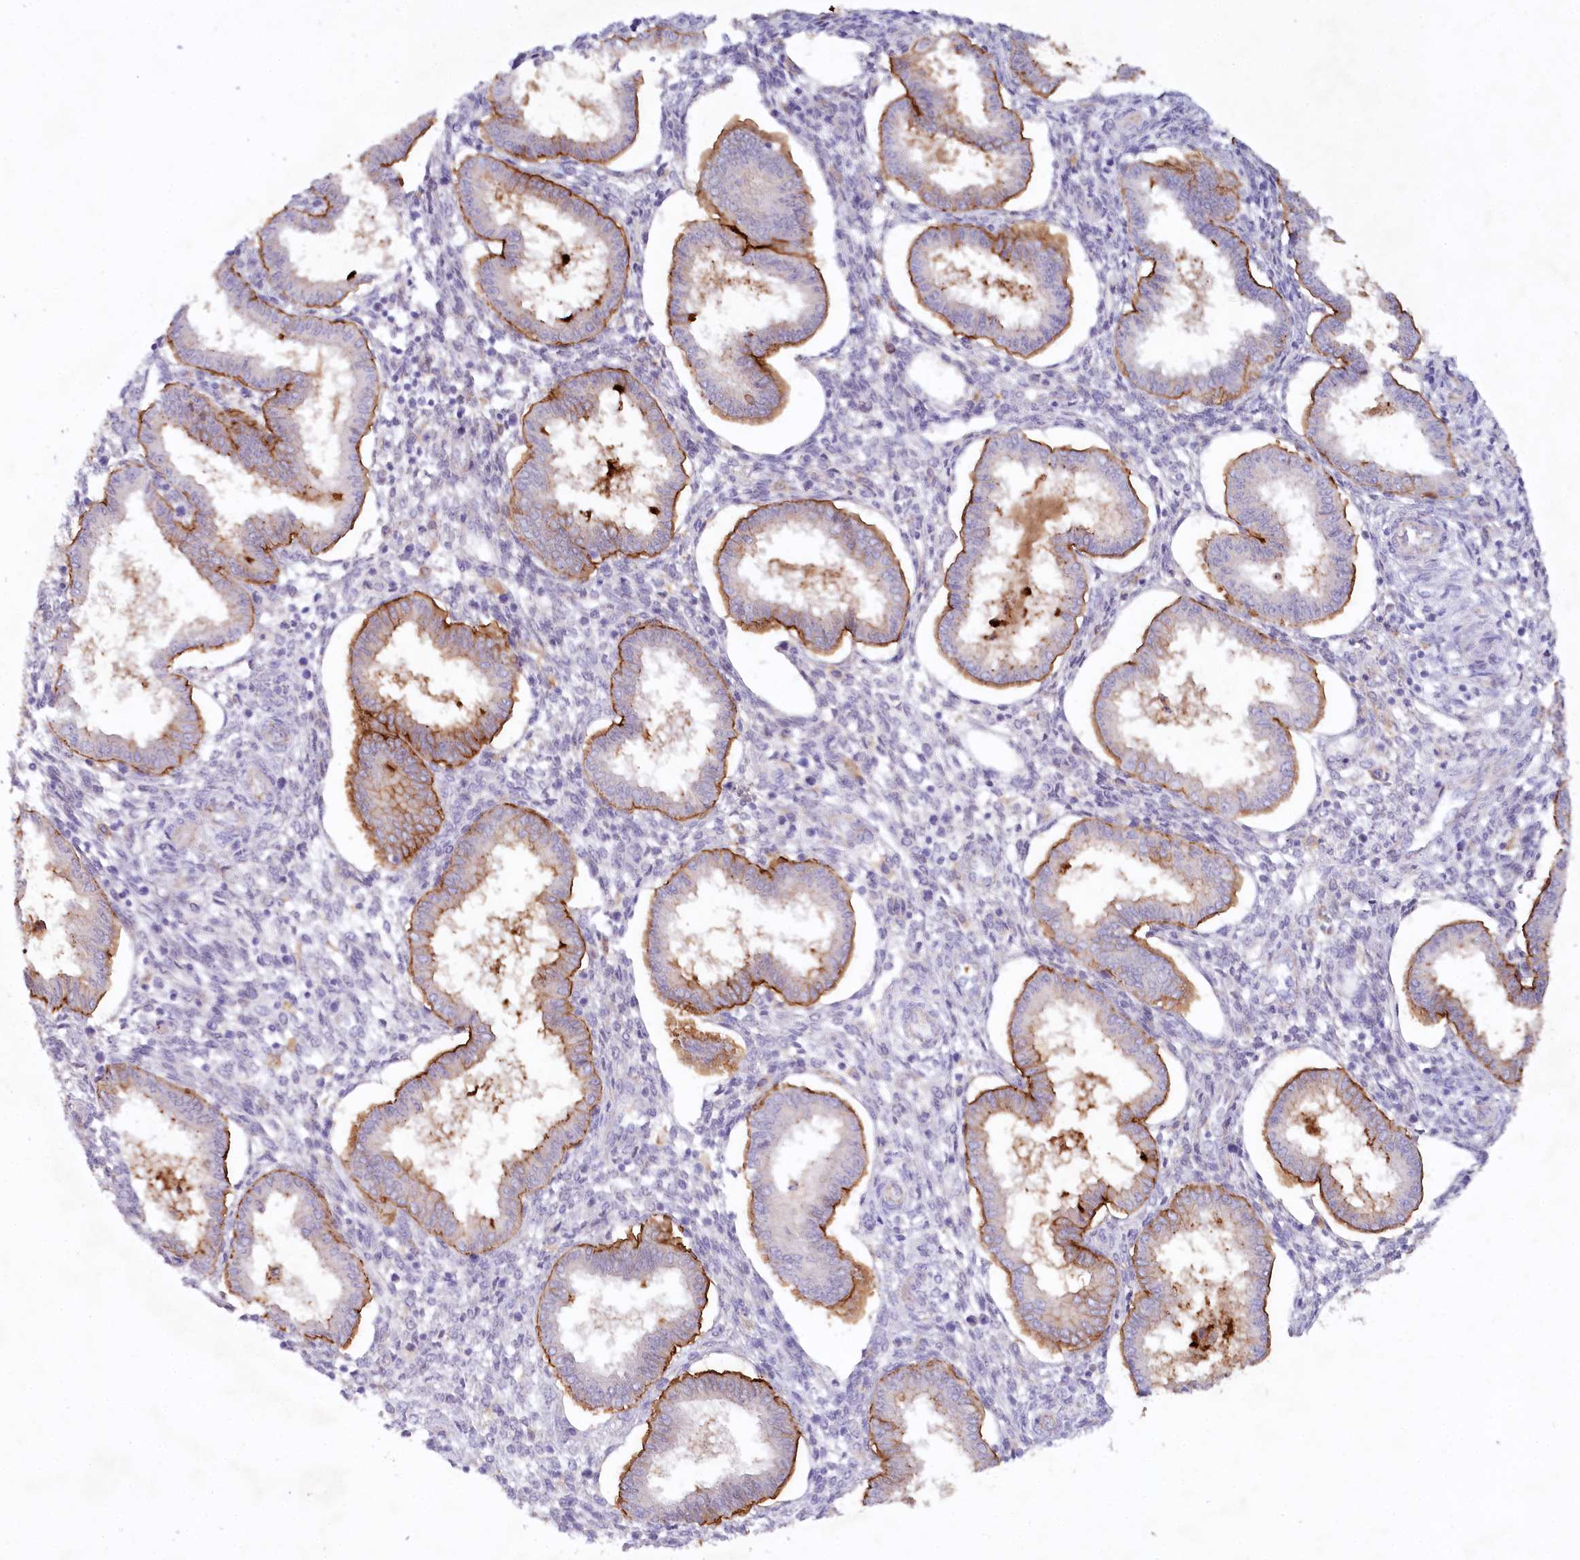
{"staining": {"intensity": "negative", "quantity": "none", "location": "none"}, "tissue": "endometrium", "cell_type": "Cells in endometrial stroma", "image_type": "normal", "snomed": [{"axis": "morphology", "description": "Normal tissue, NOS"}, {"axis": "topography", "description": "Endometrium"}], "caption": "There is no significant expression in cells in endometrial stroma of endometrium. (Brightfield microscopy of DAB (3,3'-diaminobenzidine) immunohistochemistry (IHC) at high magnification).", "gene": "ALDH3B1", "patient": {"sex": "female", "age": 24}}